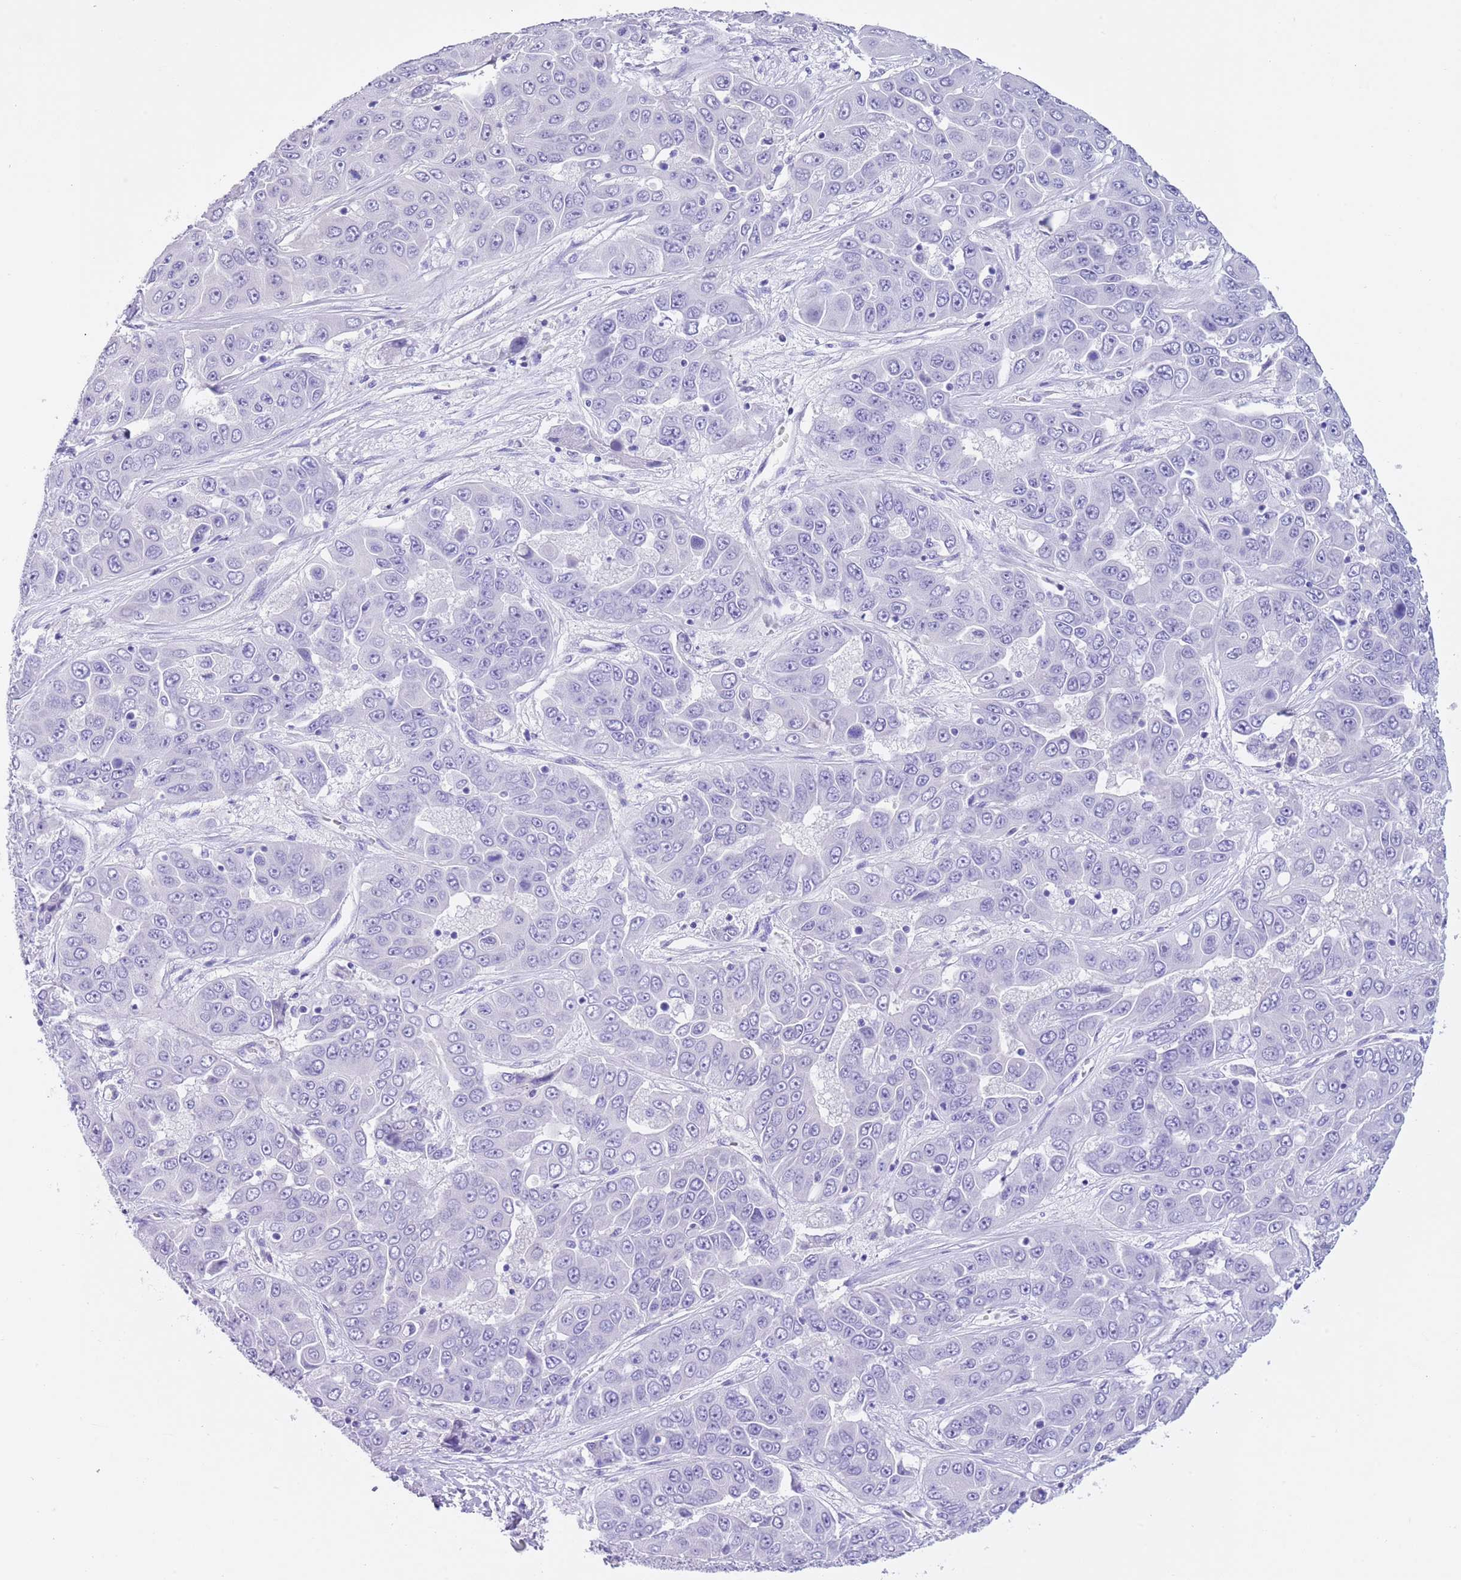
{"staining": {"intensity": "negative", "quantity": "none", "location": "none"}, "tissue": "liver cancer", "cell_type": "Tumor cells", "image_type": "cancer", "snomed": [{"axis": "morphology", "description": "Cholangiocarcinoma"}, {"axis": "topography", "description": "Liver"}], "caption": "There is no significant staining in tumor cells of cholangiocarcinoma (liver).", "gene": "TMEM185B", "patient": {"sex": "female", "age": 52}}